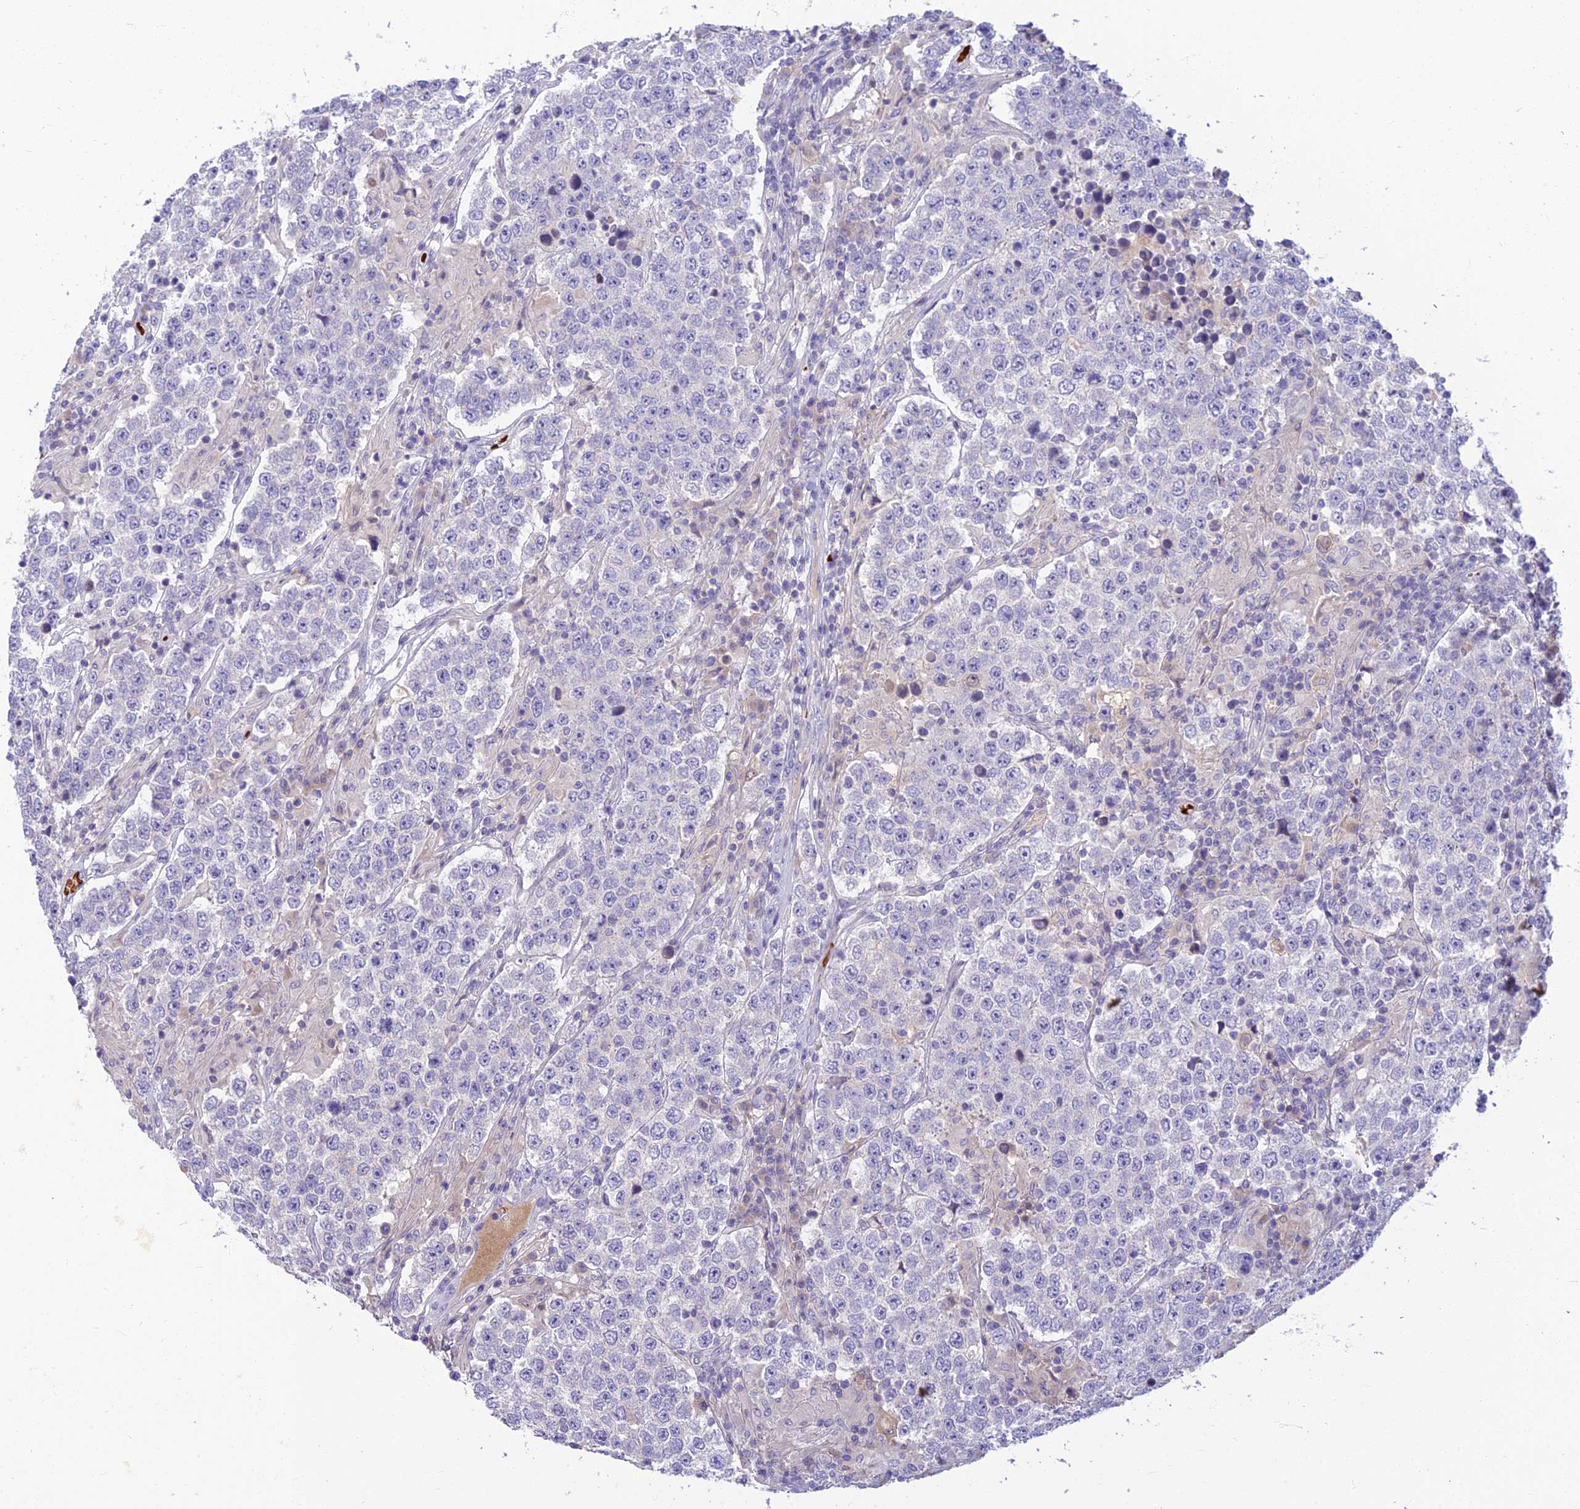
{"staining": {"intensity": "negative", "quantity": "none", "location": "none"}, "tissue": "testis cancer", "cell_type": "Tumor cells", "image_type": "cancer", "snomed": [{"axis": "morphology", "description": "Normal tissue, NOS"}, {"axis": "morphology", "description": "Urothelial carcinoma, High grade"}, {"axis": "morphology", "description": "Seminoma, NOS"}, {"axis": "morphology", "description": "Carcinoma, Embryonal, NOS"}, {"axis": "topography", "description": "Urinary bladder"}, {"axis": "topography", "description": "Testis"}], "caption": "Histopathology image shows no protein expression in tumor cells of testis embryonal carcinoma tissue. (Immunohistochemistry (ihc), brightfield microscopy, high magnification).", "gene": "CLIP4", "patient": {"sex": "male", "age": 41}}